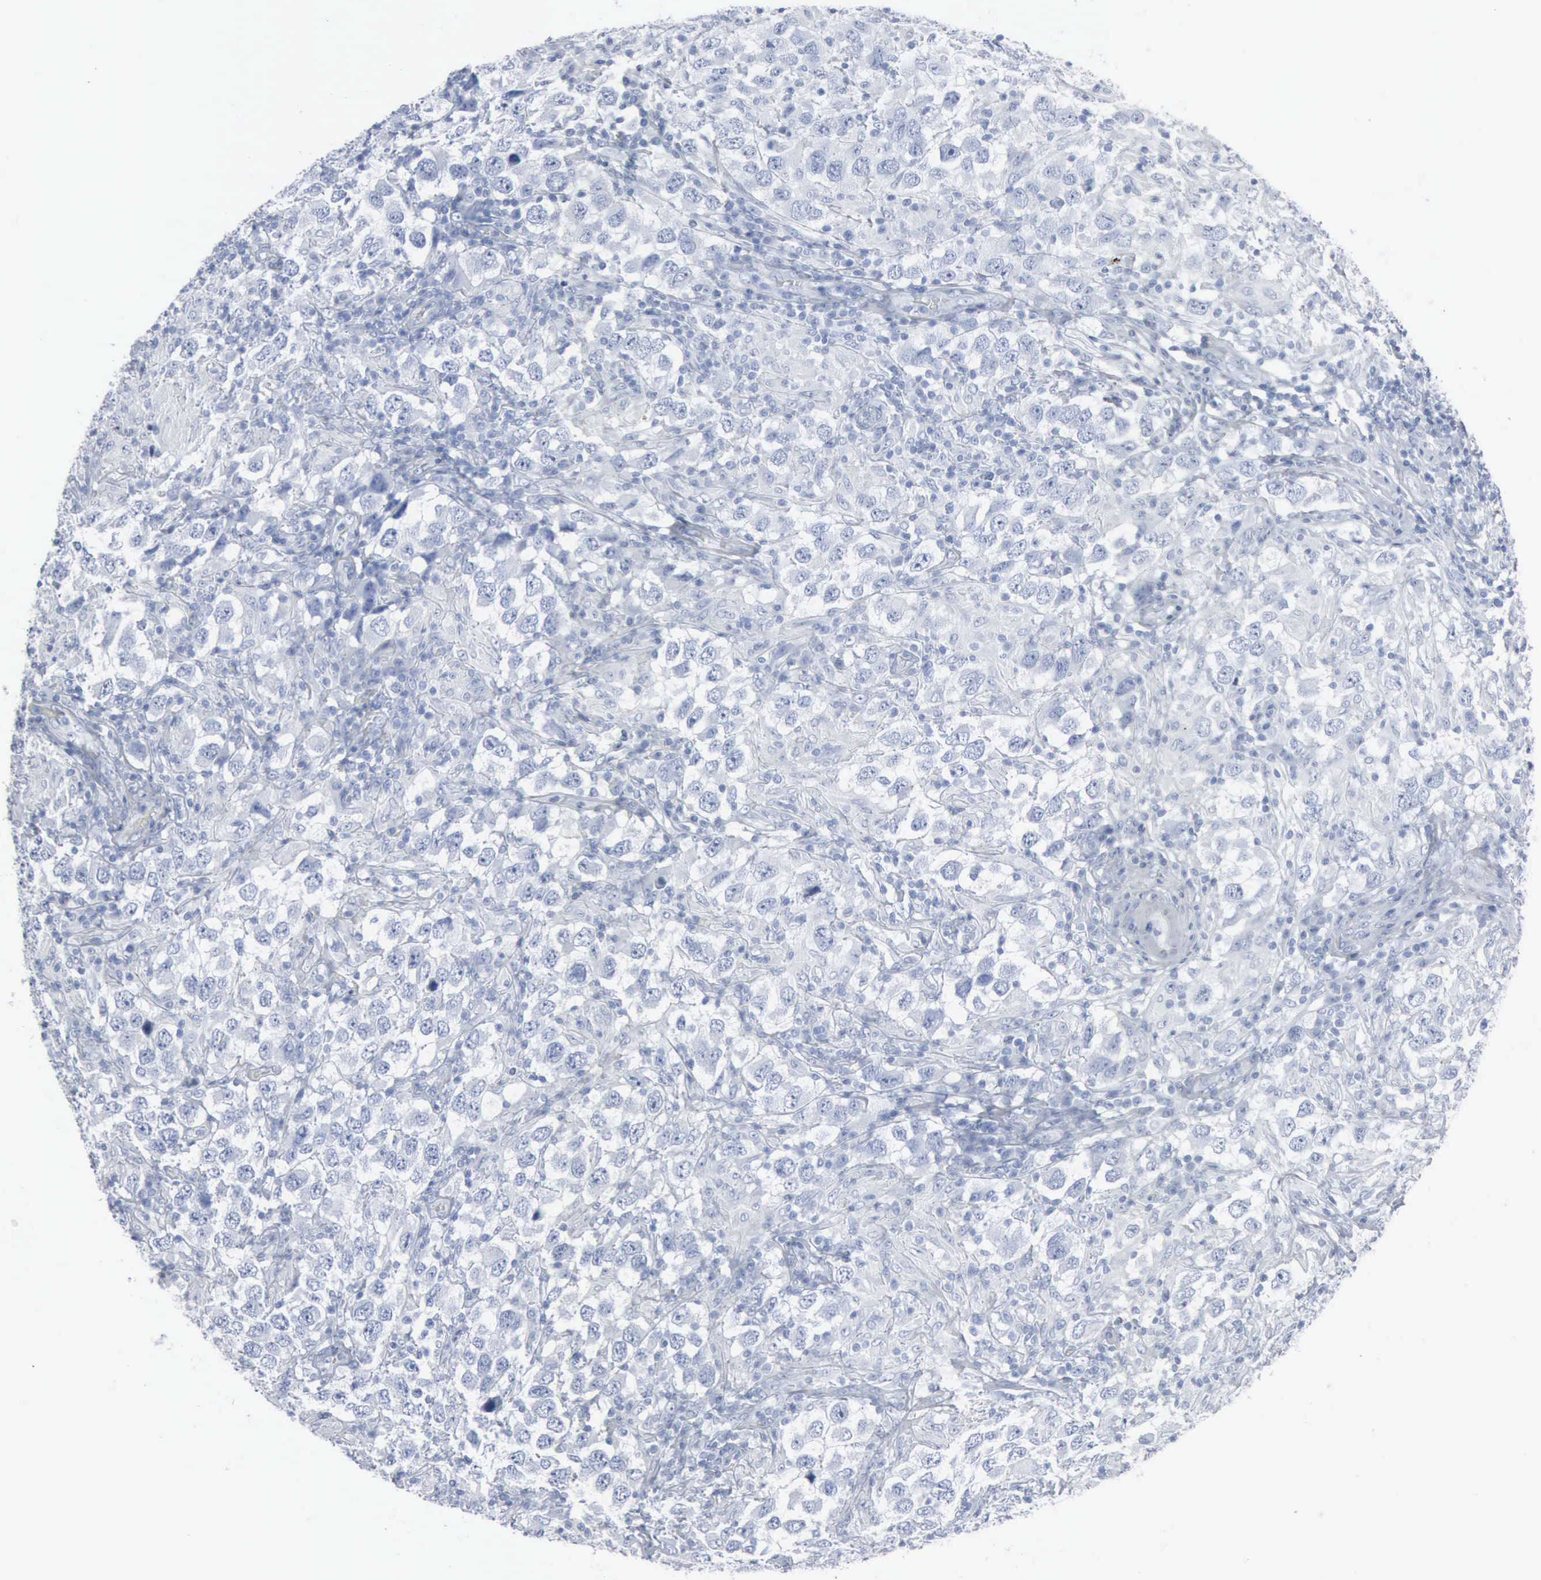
{"staining": {"intensity": "negative", "quantity": "none", "location": "none"}, "tissue": "testis cancer", "cell_type": "Tumor cells", "image_type": "cancer", "snomed": [{"axis": "morphology", "description": "Carcinoma, Embryonal, NOS"}, {"axis": "topography", "description": "Testis"}], "caption": "Embryonal carcinoma (testis) was stained to show a protein in brown. There is no significant positivity in tumor cells.", "gene": "DMD", "patient": {"sex": "male", "age": 21}}